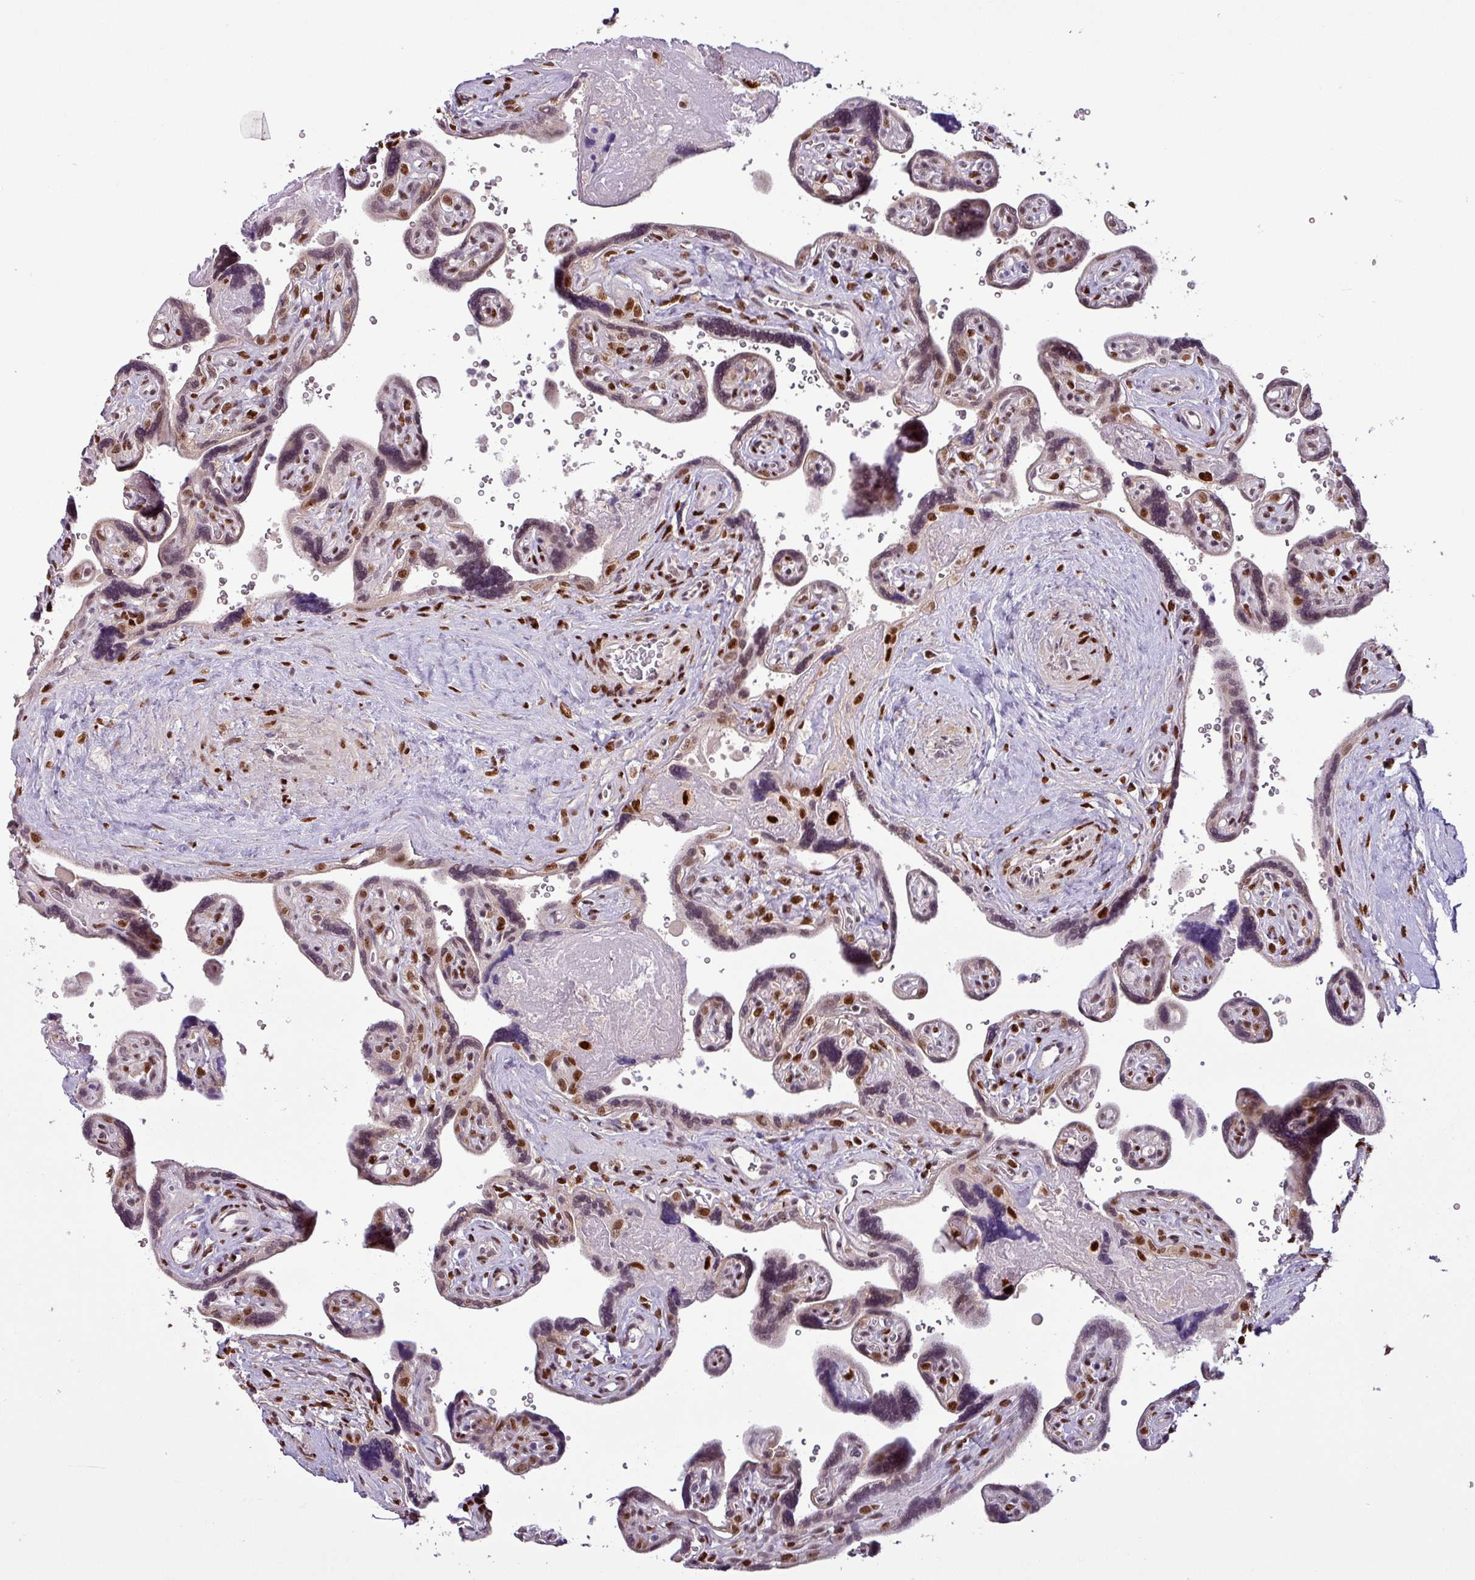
{"staining": {"intensity": "strong", "quantity": ">75%", "location": "nuclear"}, "tissue": "placenta", "cell_type": "Trophoblastic cells", "image_type": "normal", "snomed": [{"axis": "morphology", "description": "Normal tissue, NOS"}, {"axis": "topography", "description": "Placenta"}], "caption": "Immunohistochemical staining of normal human placenta demonstrates high levels of strong nuclear positivity in approximately >75% of trophoblastic cells.", "gene": "IRF2BPL", "patient": {"sex": "female", "age": 39}}